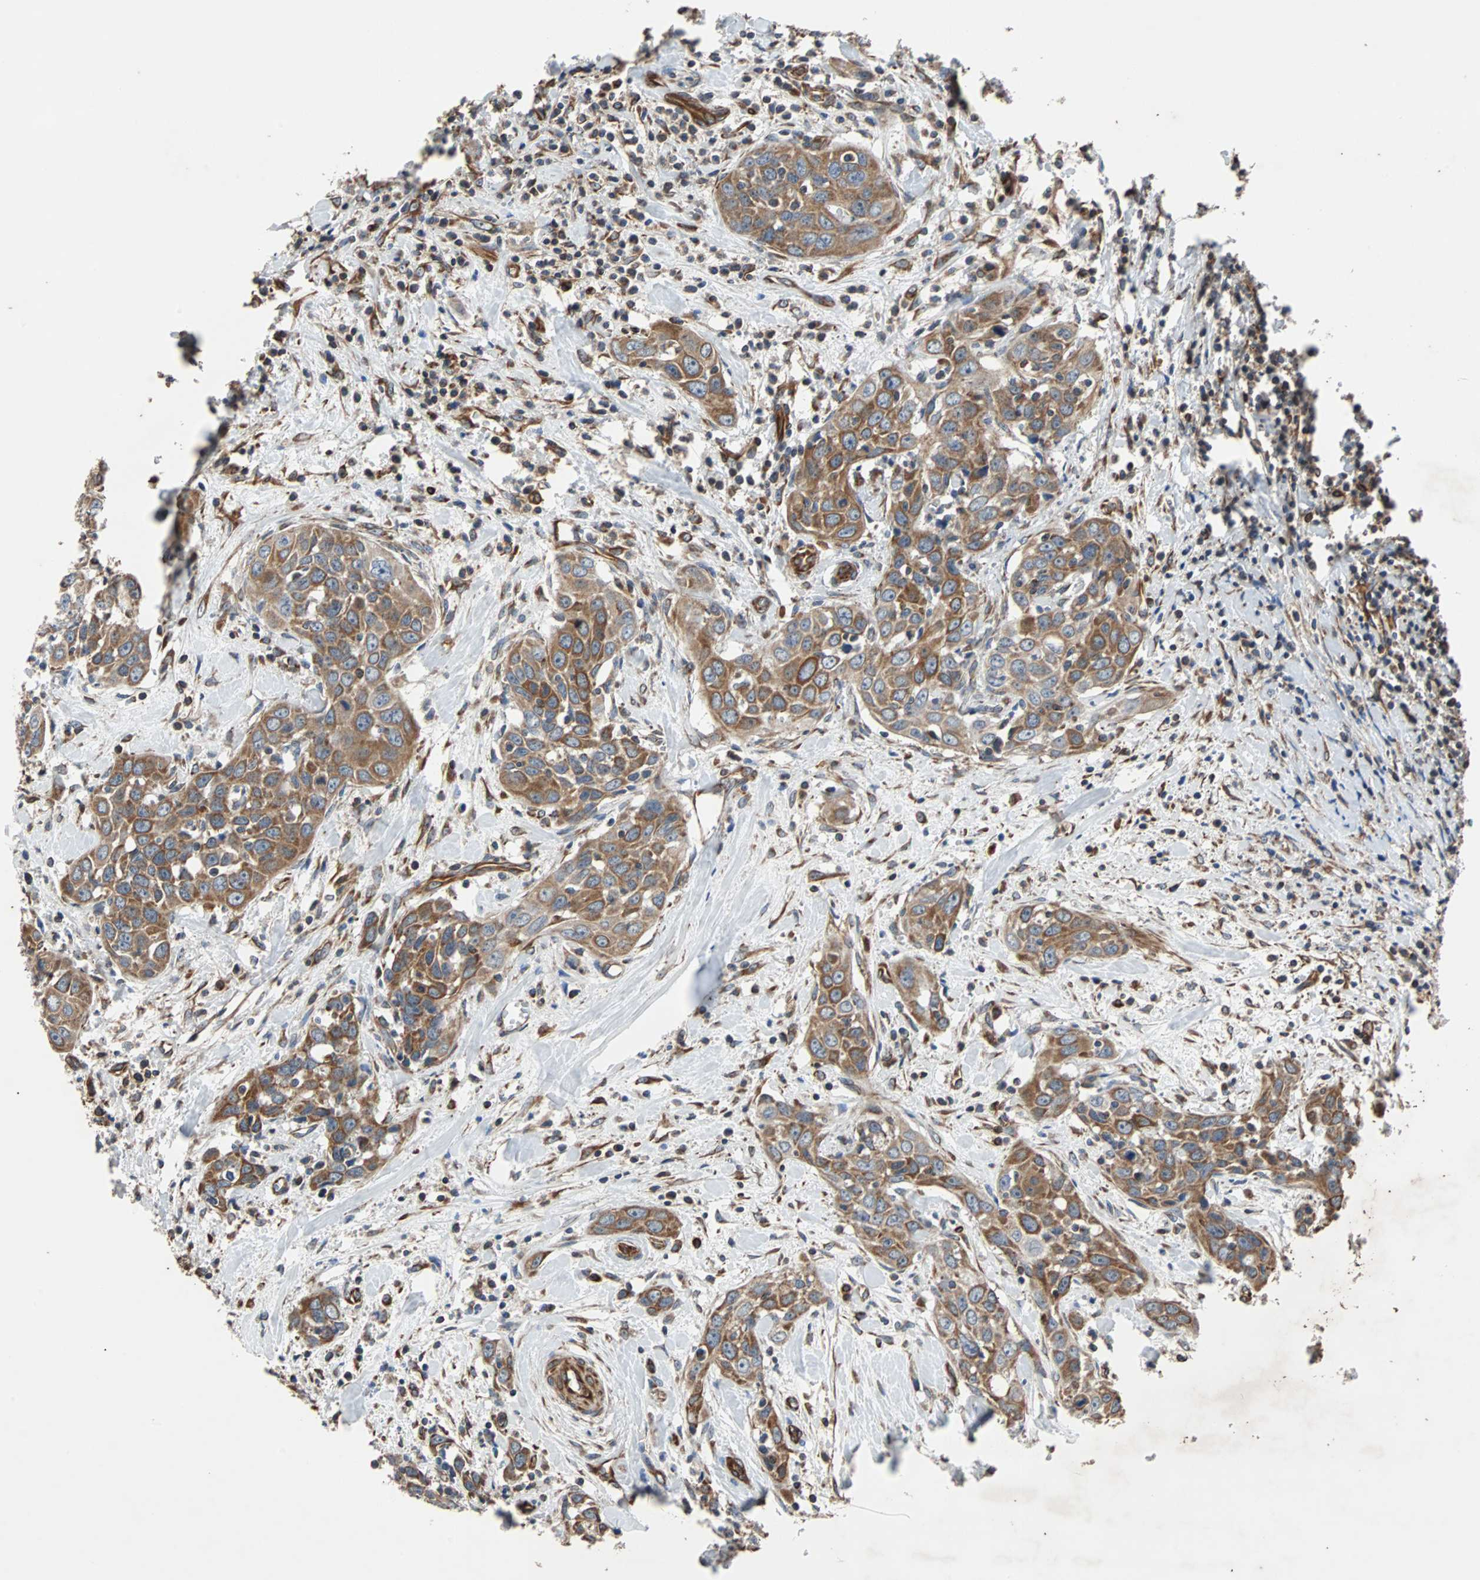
{"staining": {"intensity": "moderate", "quantity": ">75%", "location": "cytoplasmic/membranous"}, "tissue": "head and neck cancer", "cell_type": "Tumor cells", "image_type": "cancer", "snomed": [{"axis": "morphology", "description": "Squamous cell carcinoma, NOS"}, {"axis": "topography", "description": "Oral tissue"}, {"axis": "topography", "description": "Head-Neck"}], "caption": "Protein expression by IHC displays moderate cytoplasmic/membranous staining in approximately >75% of tumor cells in head and neck cancer.", "gene": "ACTR3", "patient": {"sex": "female", "age": 50}}